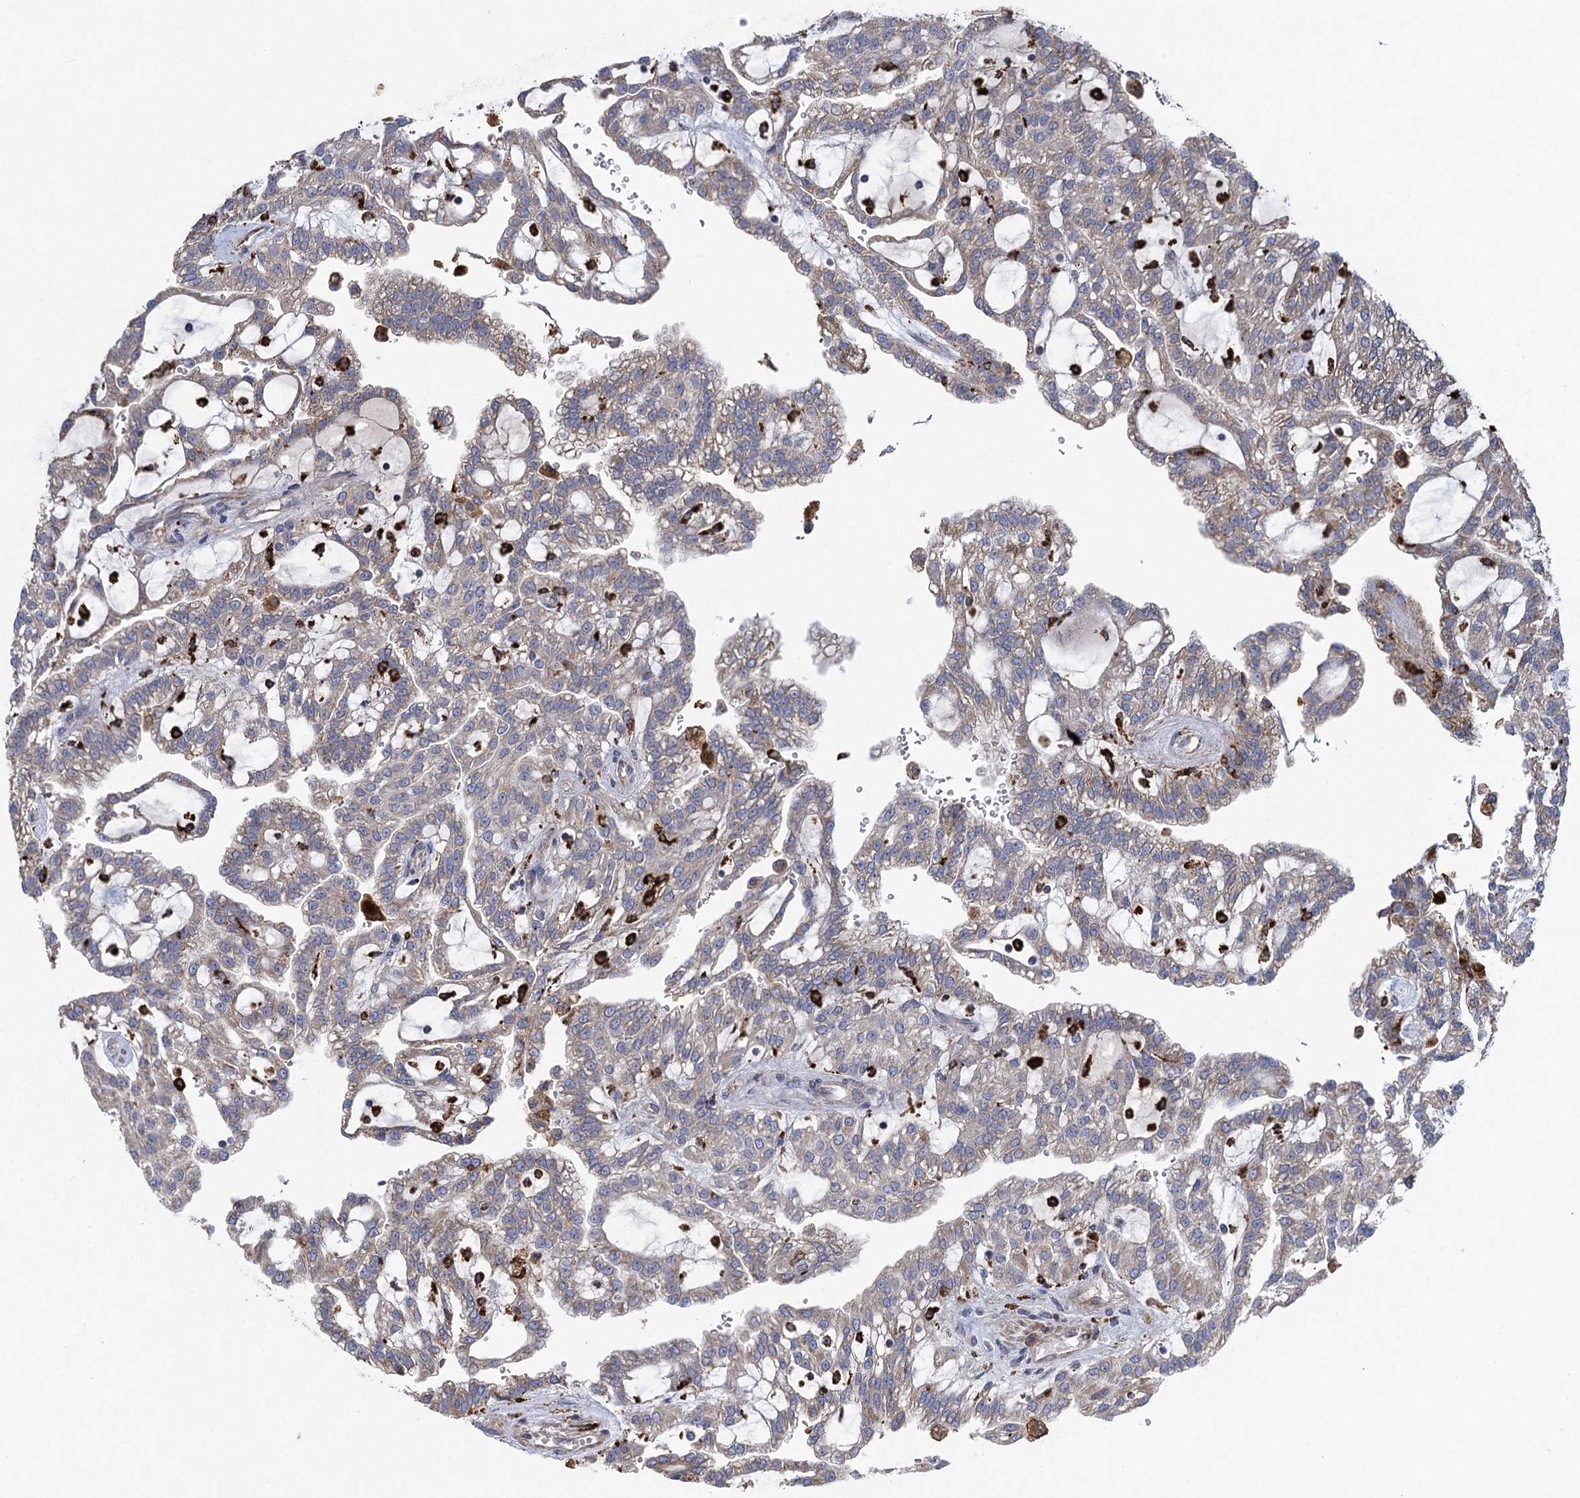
{"staining": {"intensity": "weak", "quantity": "25%-75%", "location": "cytoplasmic/membranous"}, "tissue": "renal cancer", "cell_type": "Tumor cells", "image_type": "cancer", "snomed": [{"axis": "morphology", "description": "Adenocarcinoma, NOS"}, {"axis": "topography", "description": "Kidney"}], "caption": "Human adenocarcinoma (renal) stained with a protein marker displays weak staining in tumor cells.", "gene": "TXNDC11", "patient": {"sex": "male", "age": 63}}